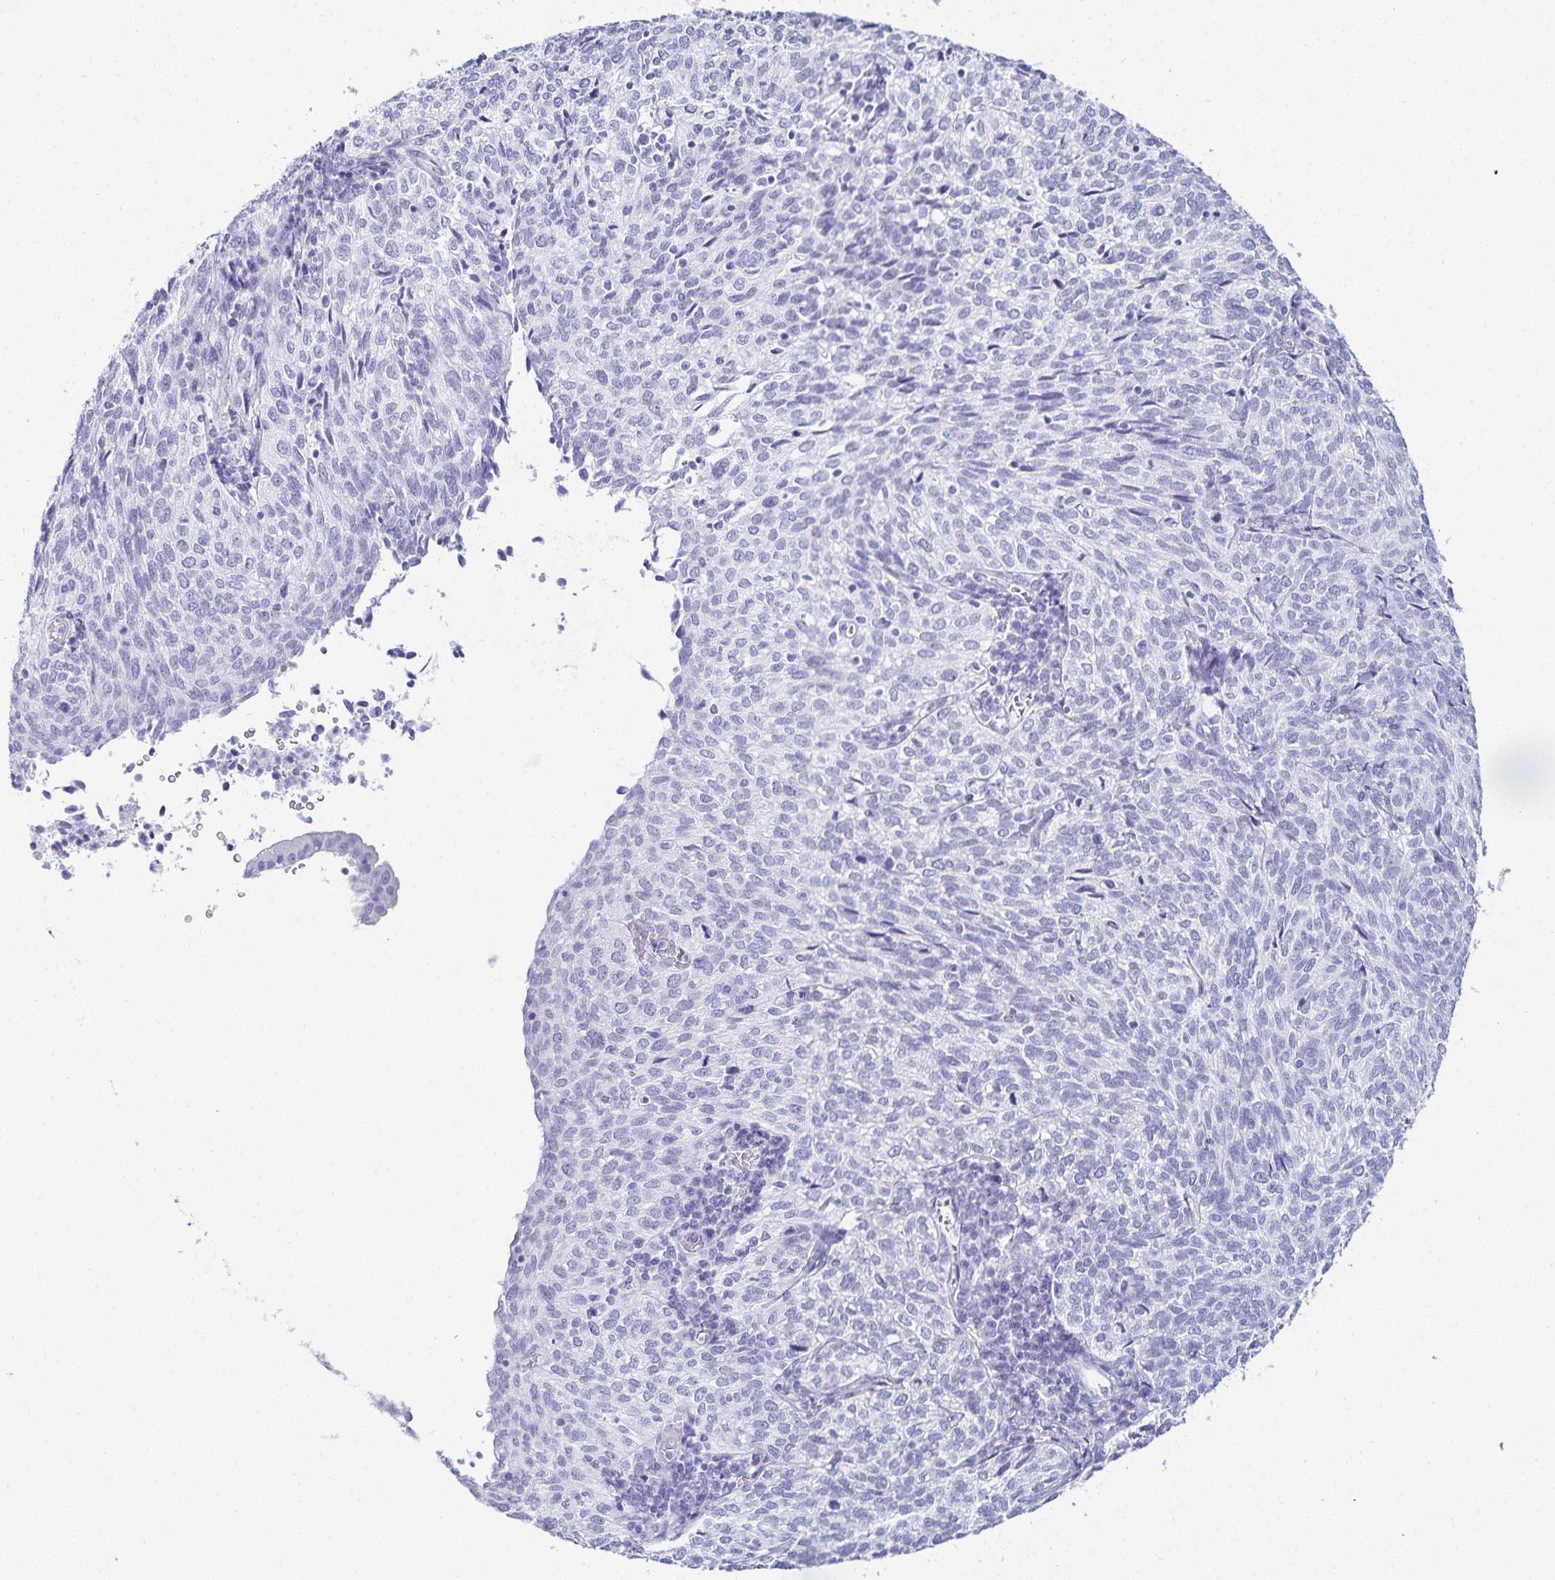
{"staining": {"intensity": "negative", "quantity": "none", "location": "none"}, "tissue": "cervical cancer", "cell_type": "Tumor cells", "image_type": "cancer", "snomed": [{"axis": "morphology", "description": "Normal tissue, NOS"}, {"axis": "morphology", "description": "Squamous cell carcinoma, NOS"}, {"axis": "topography", "description": "Vagina"}, {"axis": "topography", "description": "Cervix"}], "caption": "Immunohistochemical staining of human cervical squamous cell carcinoma displays no significant staining in tumor cells. (Immunohistochemistry, brightfield microscopy, high magnification).", "gene": "GP2", "patient": {"sex": "female", "age": 45}}